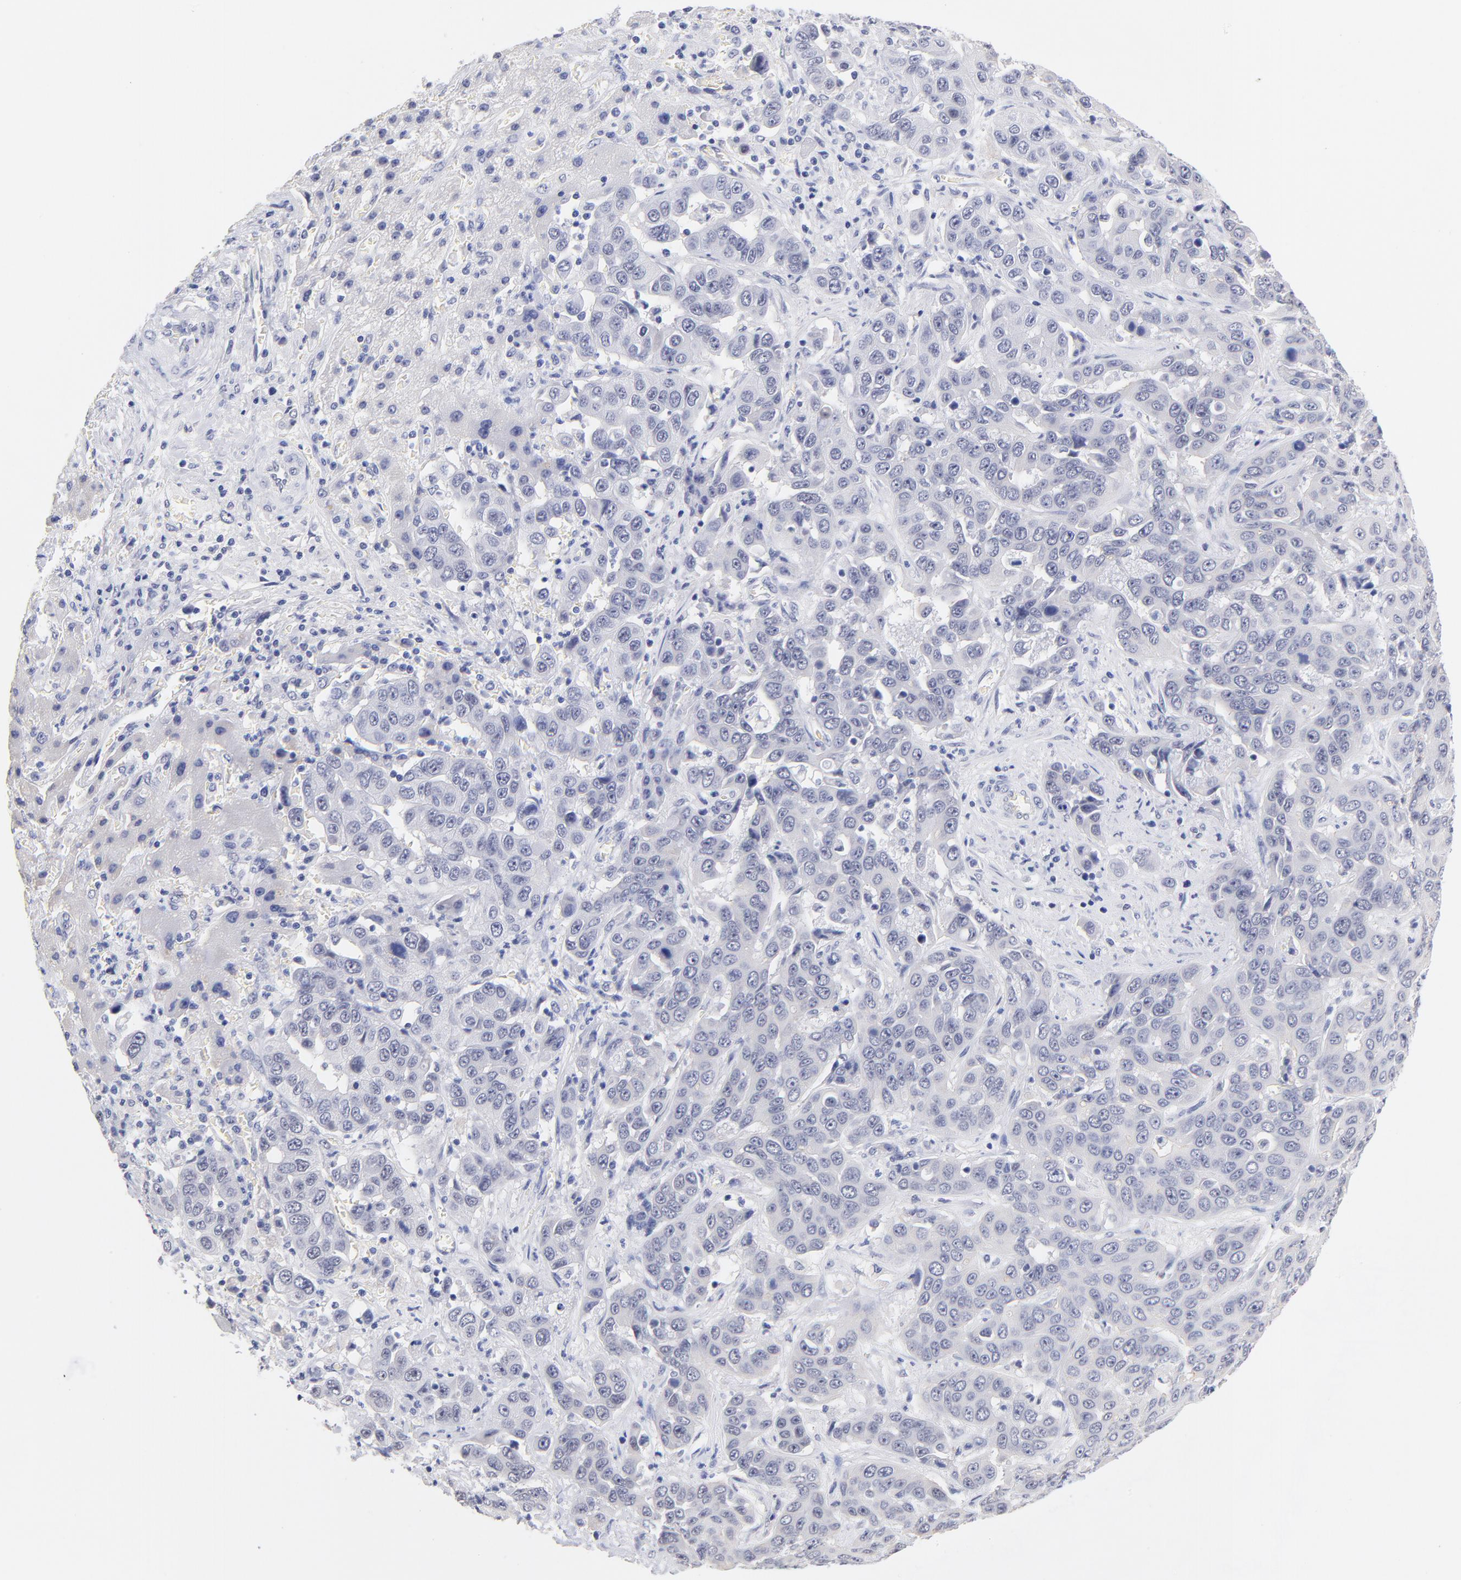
{"staining": {"intensity": "negative", "quantity": "none", "location": "none"}, "tissue": "liver cancer", "cell_type": "Tumor cells", "image_type": "cancer", "snomed": [{"axis": "morphology", "description": "Cholangiocarcinoma"}, {"axis": "topography", "description": "Liver"}], "caption": "High power microscopy photomicrograph of an IHC histopathology image of liver cancer (cholangiocarcinoma), revealing no significant positivity in tumor cells.", "gene": "ZNF74", "patient": {"sex": "female", "age": 52}}